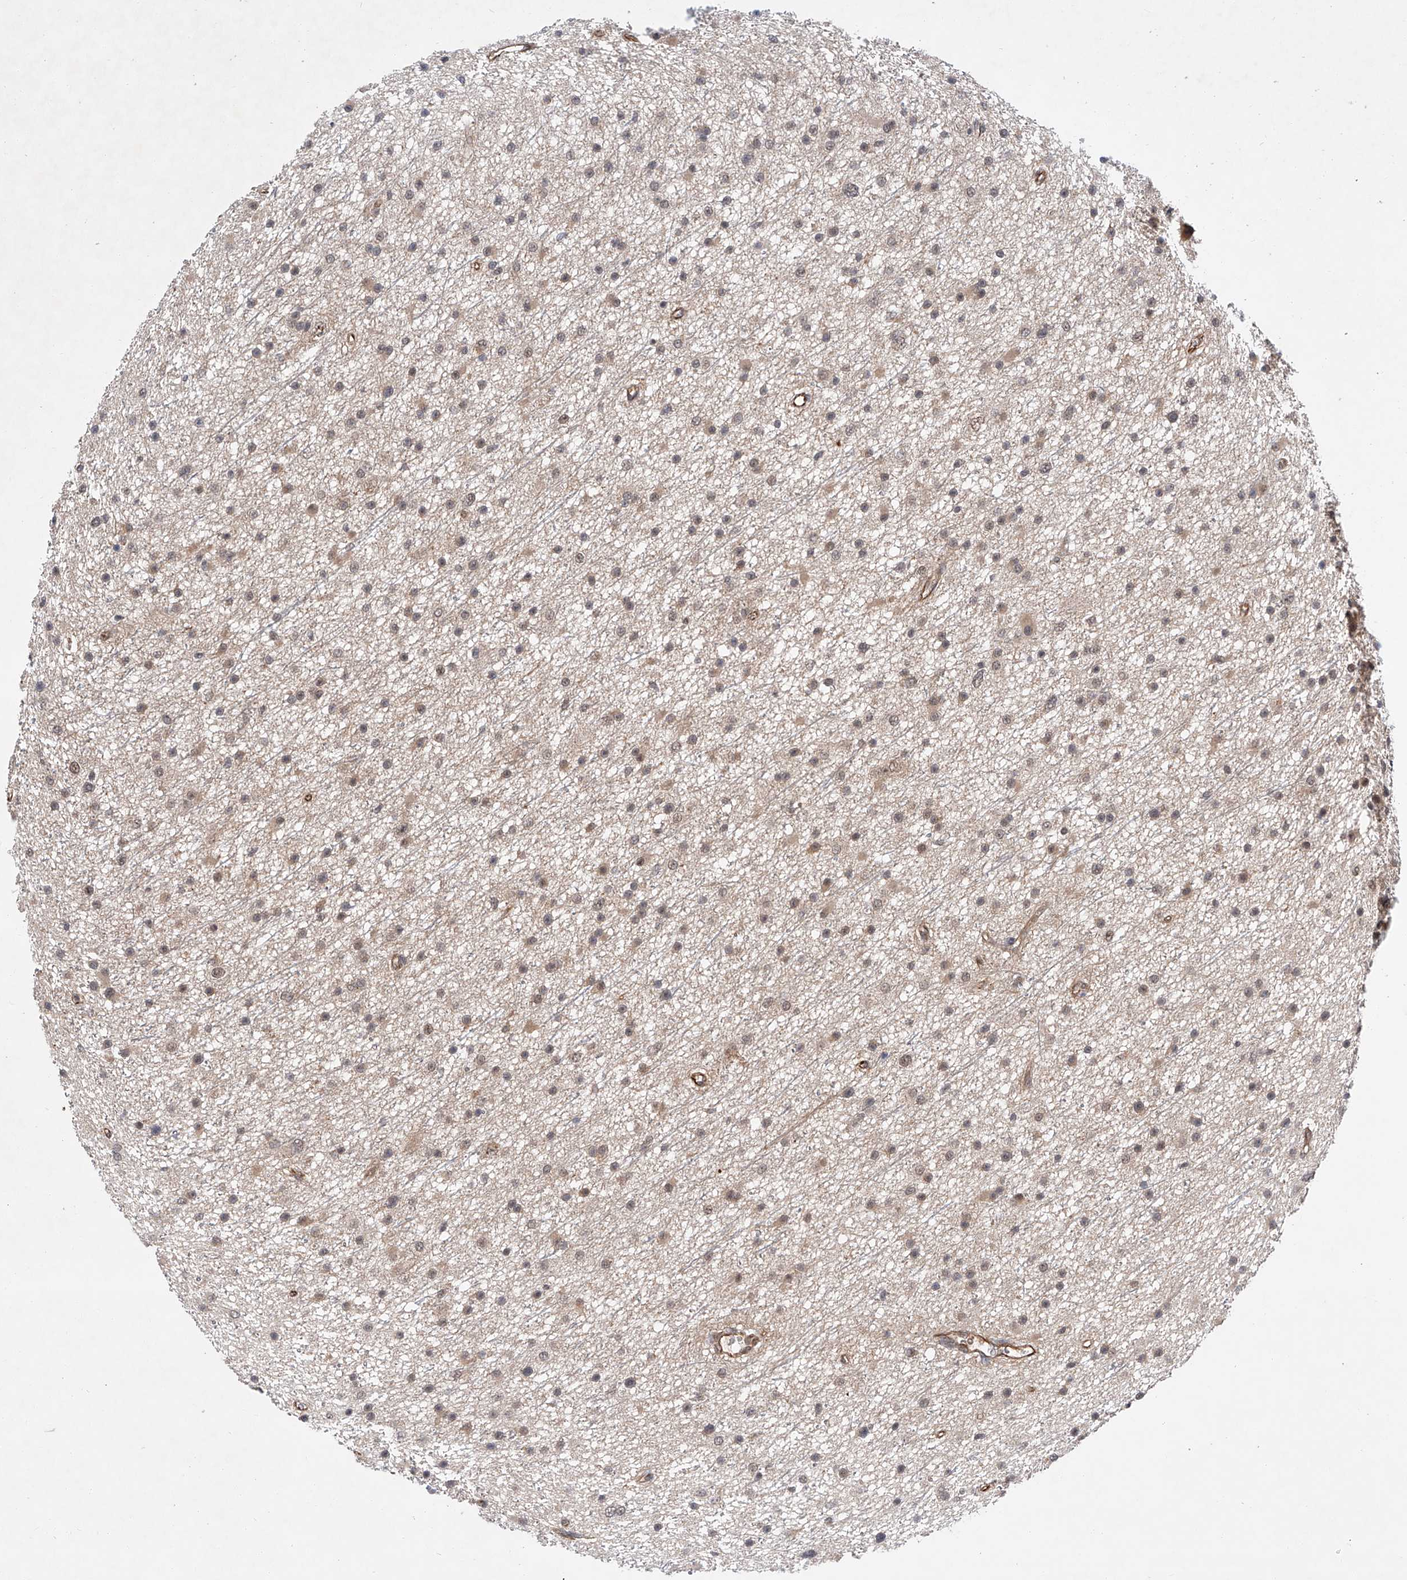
{"staining": {"intensity": "weak", "quantity": "25%-75%", "location": "cytoplasmic/membranous,nuclear"}, "tissue": "glioma", "cell_type": "Tumor cells", "image_type": "cancer", "snomed": [{"axis": "morphology", "description": "Glioma, malignant, Low grade"}, {"axis": "topography", "description": "Cerebral cortex"}], "caption": "Human malignant low-grade glioma stained with a brown dye exhibits weak cytoplasmic/membranous and nuclear positive expression in approximately 25%-75% of tumor cells.", "gene": "AMD1", "patient": {"sex": "female", "age": 39}}